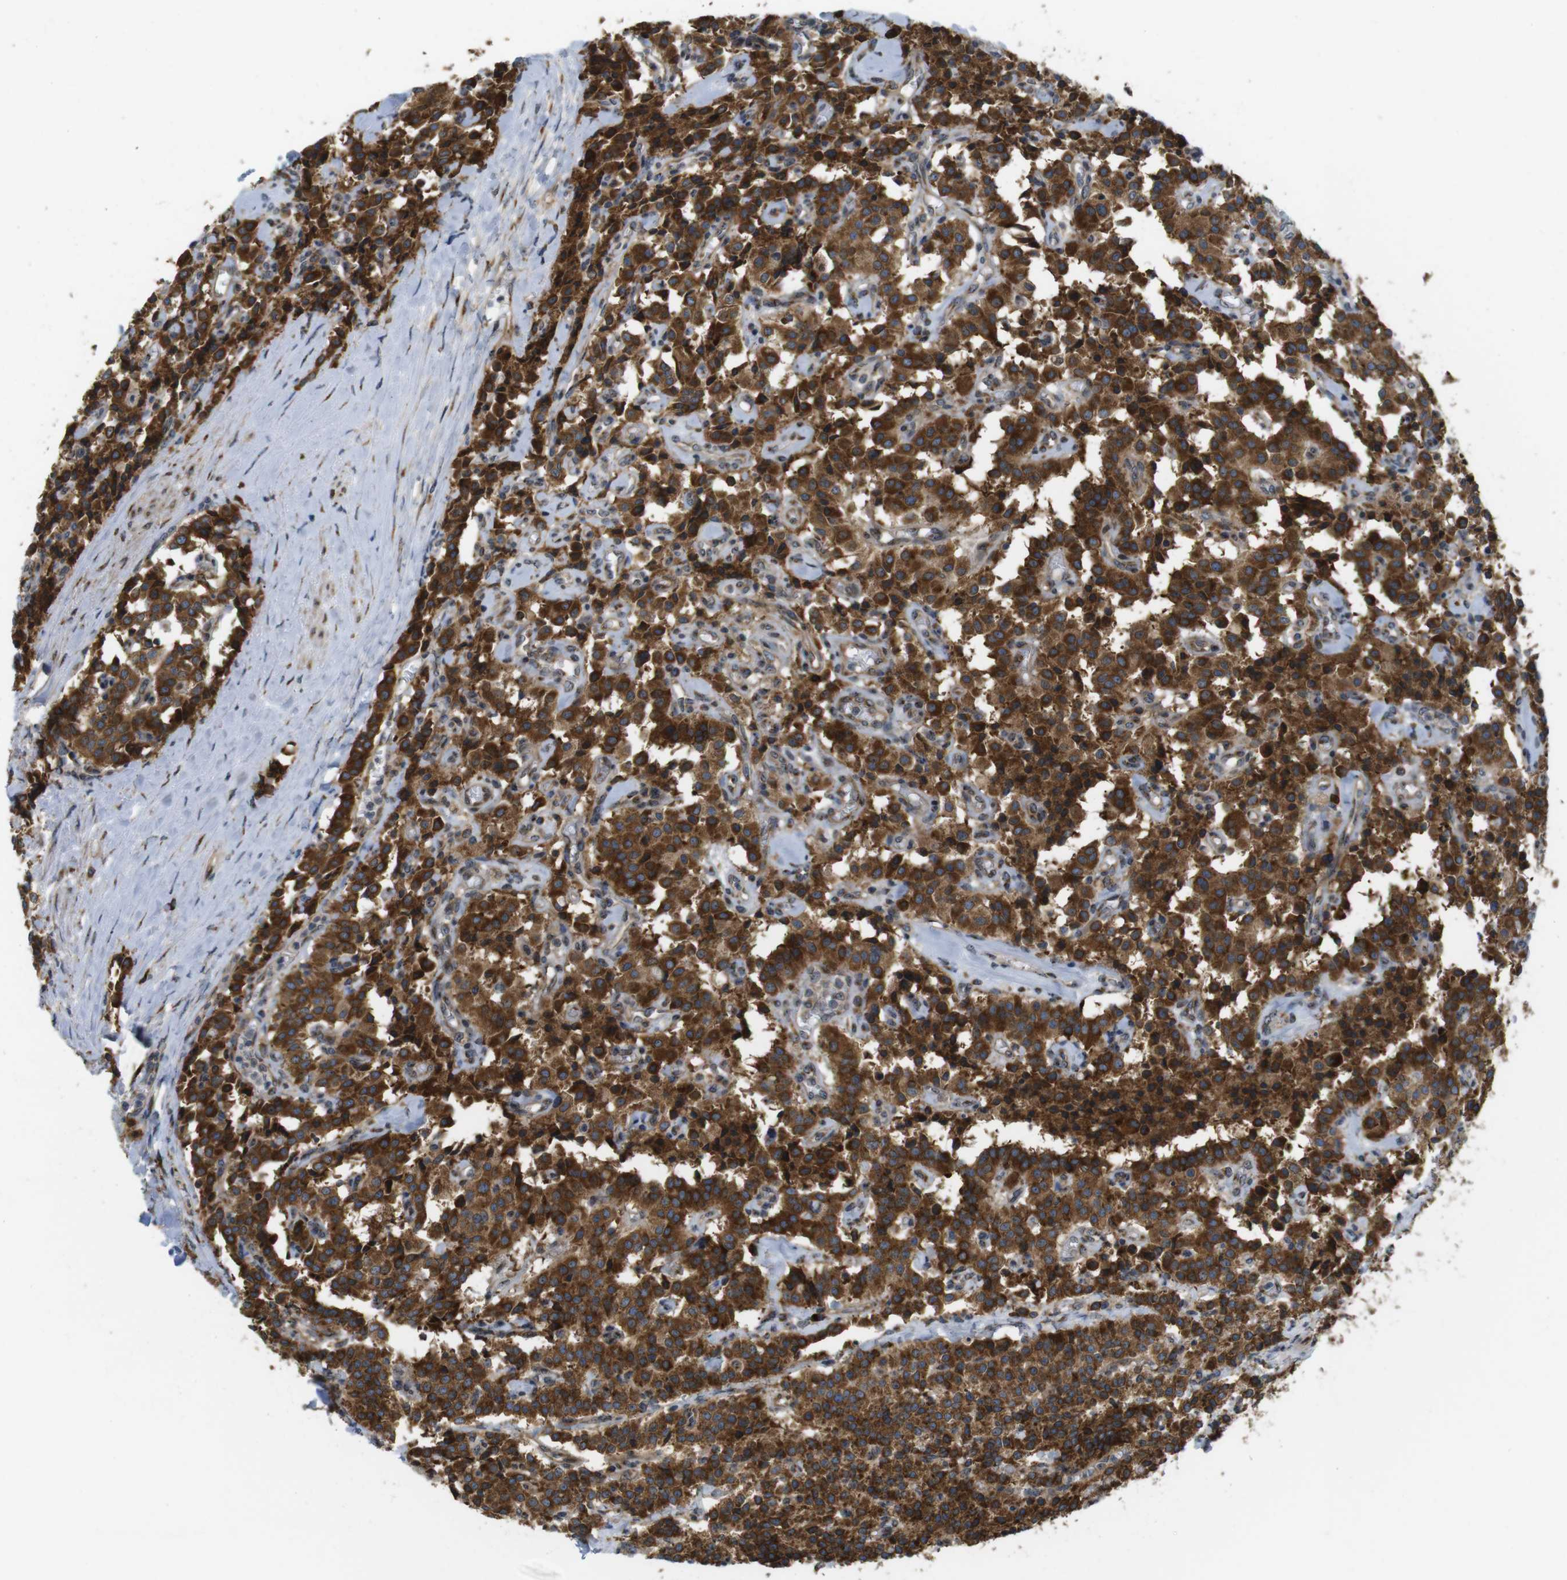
{"staining": {"intensity": "strong", "quantity": ">75%", "location": "cytoplasmic/membranous"}, "tissue": "carcinoid", "cell_type": "Tumor cells", "image_type": "cancer", "snomed": [{"axis": "morphology", "description": "Carcinoid, malignant, NOS"}, {"axis": "topography", "description": "Lung"}], "caption": "Human carcinoid (malignant) stained with a brown dye shows strong cytoplasmic/membranous positive expression in about >75% of tumor cells.", "gene": "TMEM143", "patient": {"sex": "male", "age": 30}}